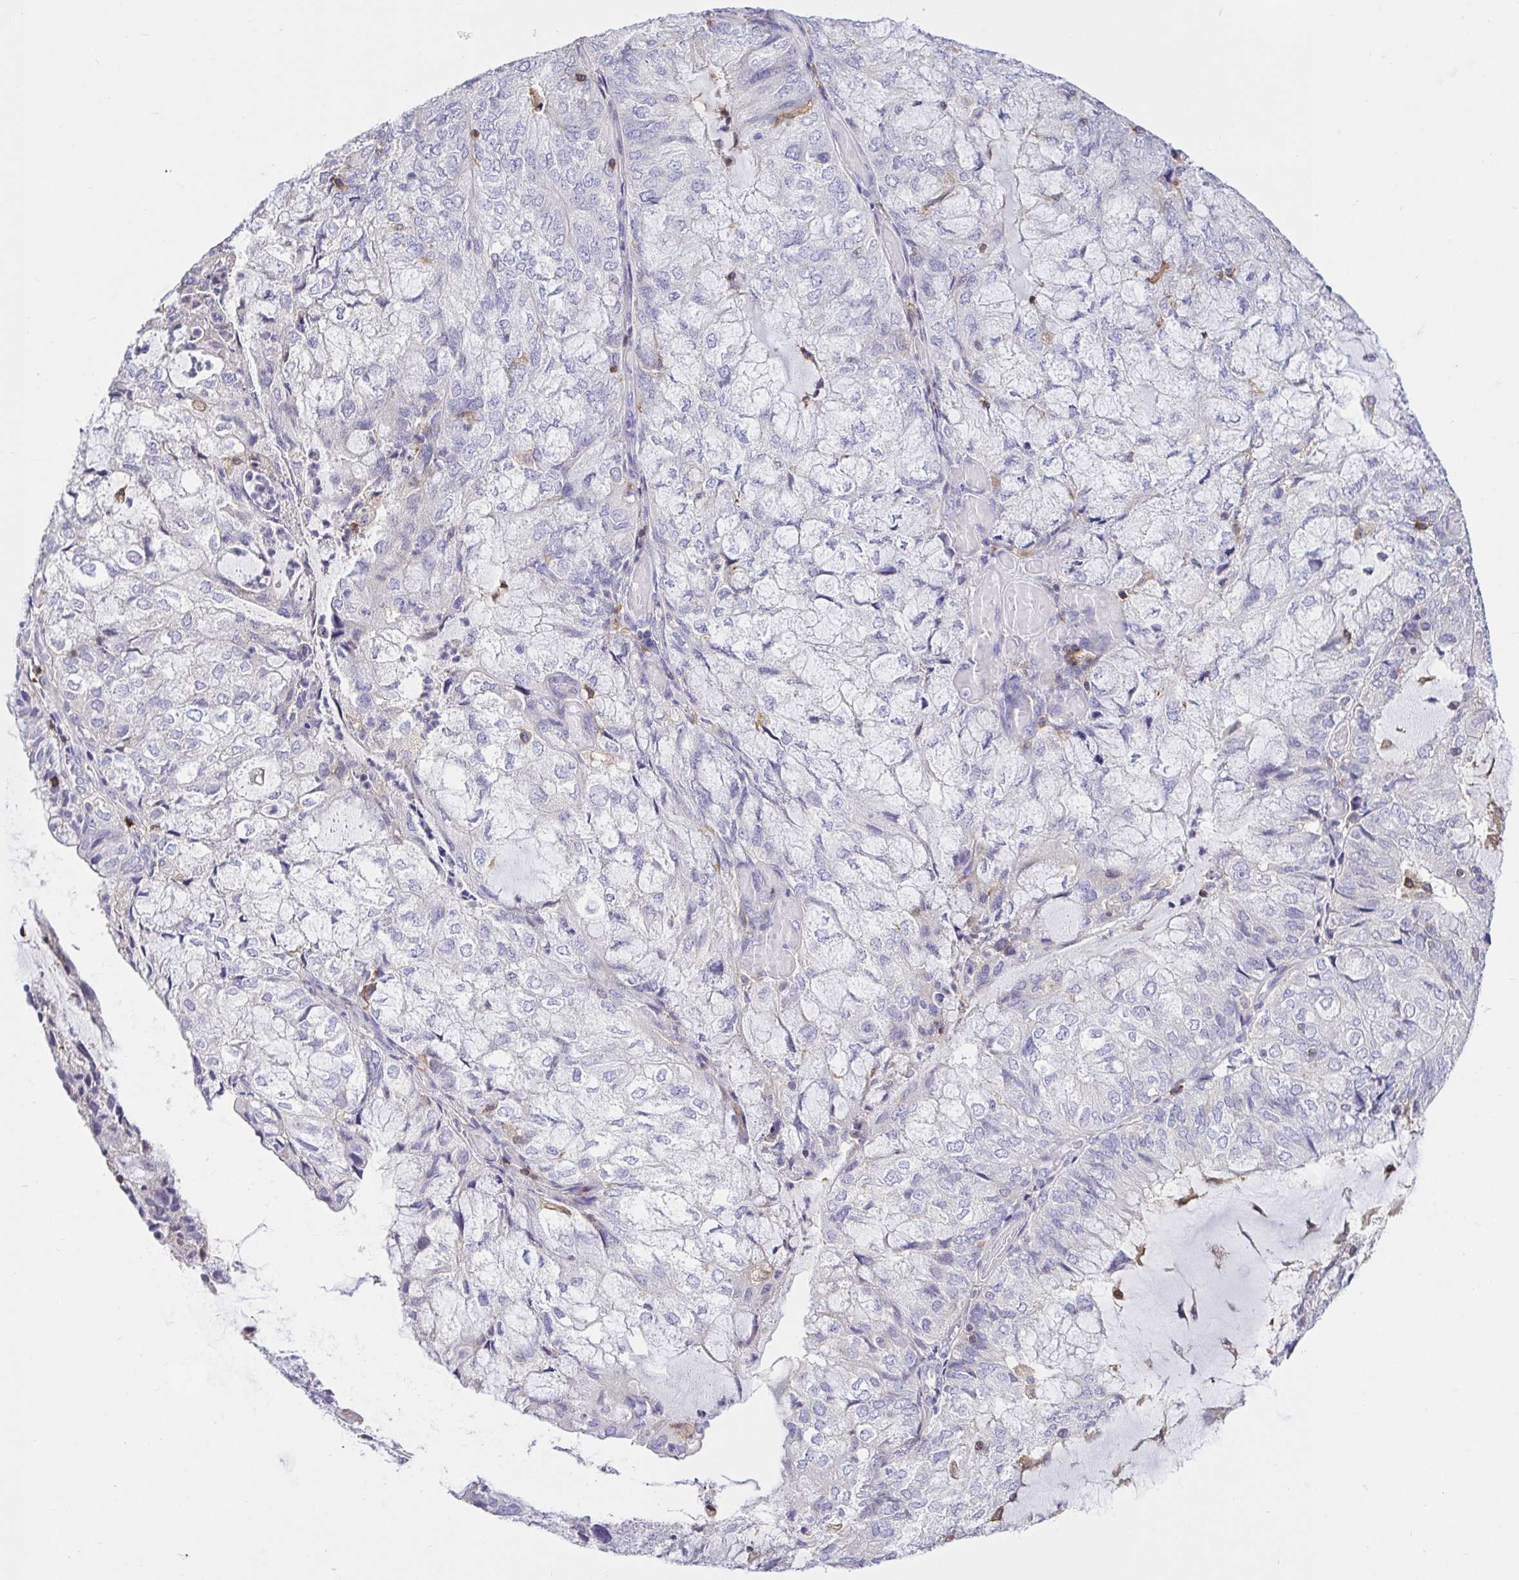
{"staining": {"intensity": "negative", "quantity": "none", "location": "none"}, "tissue": "endometrial cancer", "cell_type": "Tumor cells", "image_type": "cancer", "snomed": [{"axis": "morphology", "description": "Adenocarcinoma, NOS"}, {"axis": "topography", "description": "Endometrium"}], "caption": "Immunohistochemistry photomicrograph of neoplastic tissue: adenocarcinoma (endometrial) stained with DAB demonstrates no significant protein positivity in tumor cells.", "gene": "SKAP1", "patient": {"sex": "female", "age": 81}}